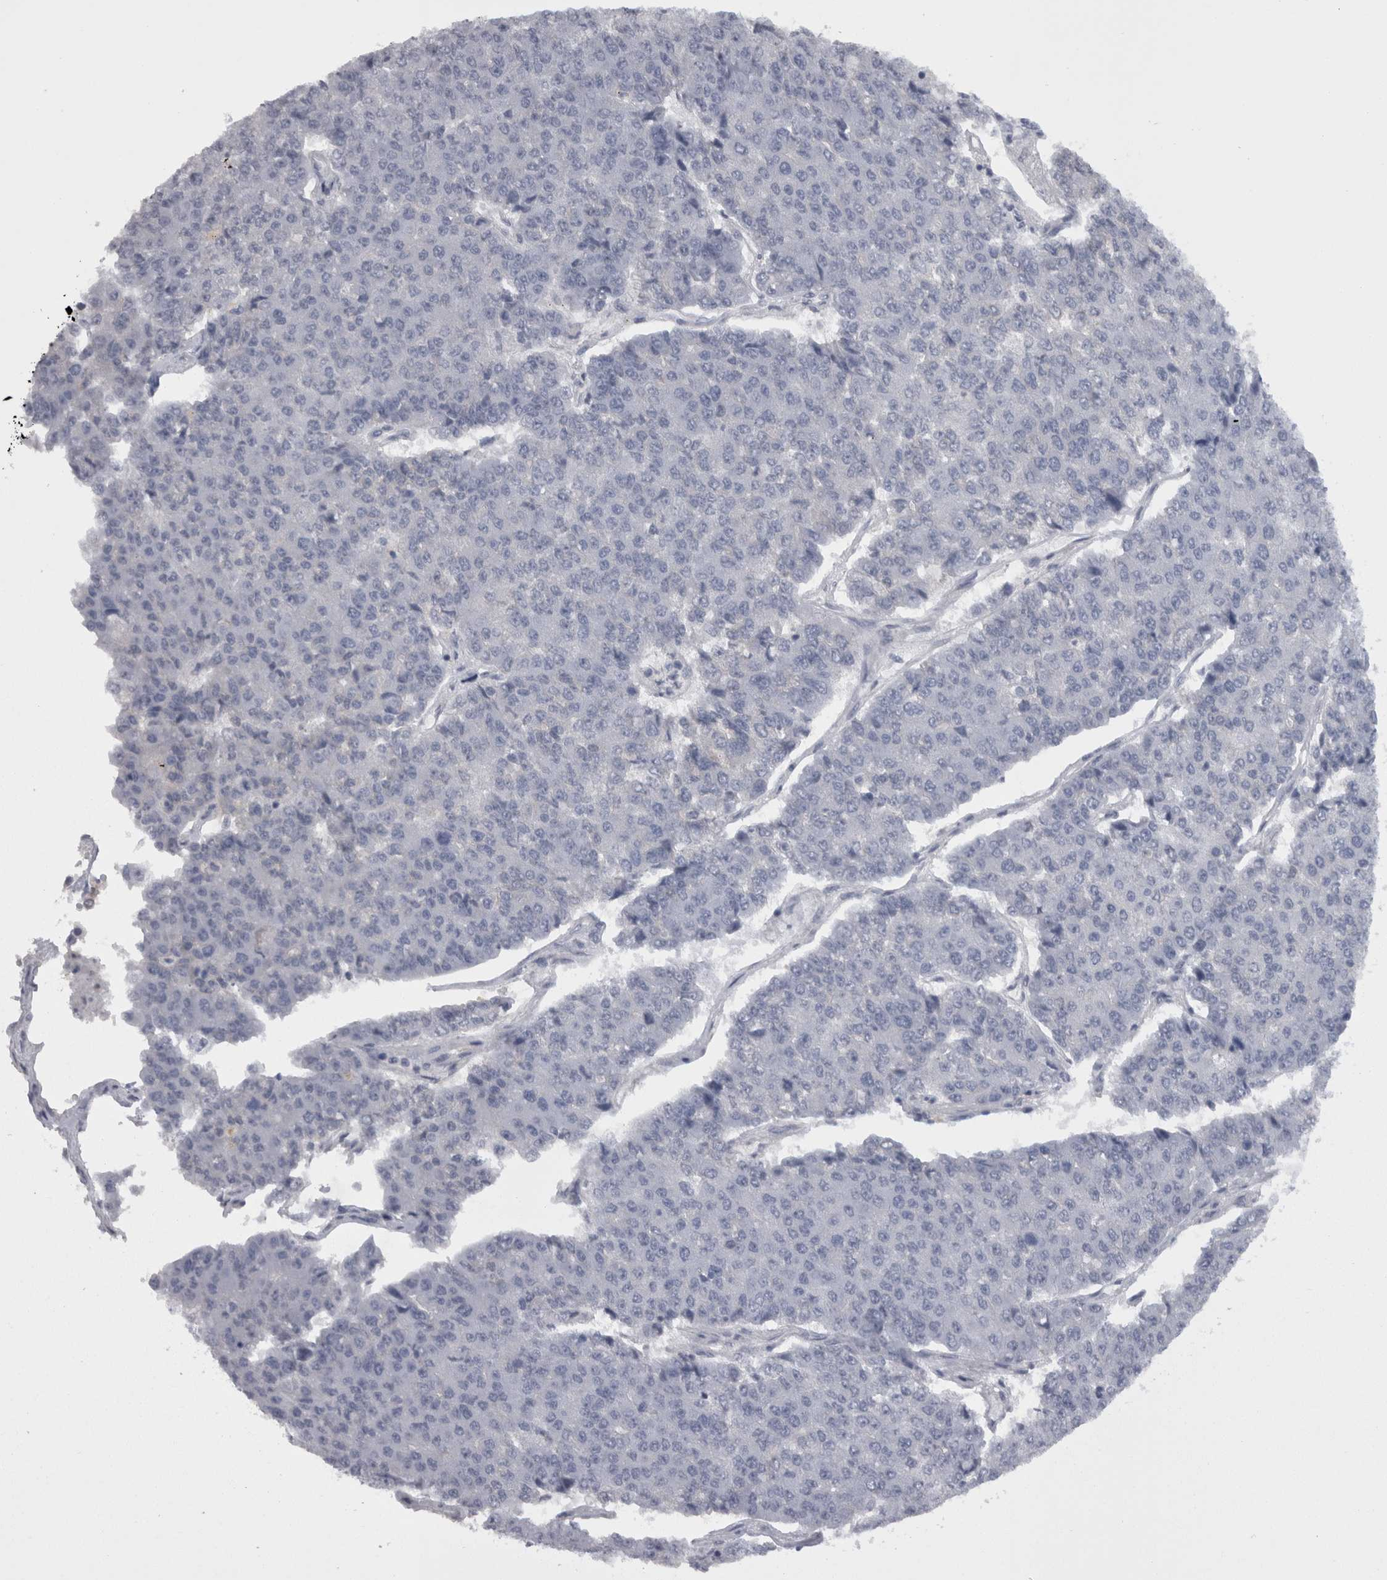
{"staining": {"intensity": "negative", "quantity": "none", "location": "none"}, "tissue": "pancreatic cancer", "cell_type": "Tumor cells", "image_type": "cancer", "snomed": [{"axis": "morphology", "description": "Adenocarcinoma, NOS"}, {"axis": "topography", "description": "Pancreas"}], "caption": "Tumor cells are negative for brown protein staining in pancreatic cancer.", "gene": "CAMK2D", "patient": {"sex": "male", "age": 50}}